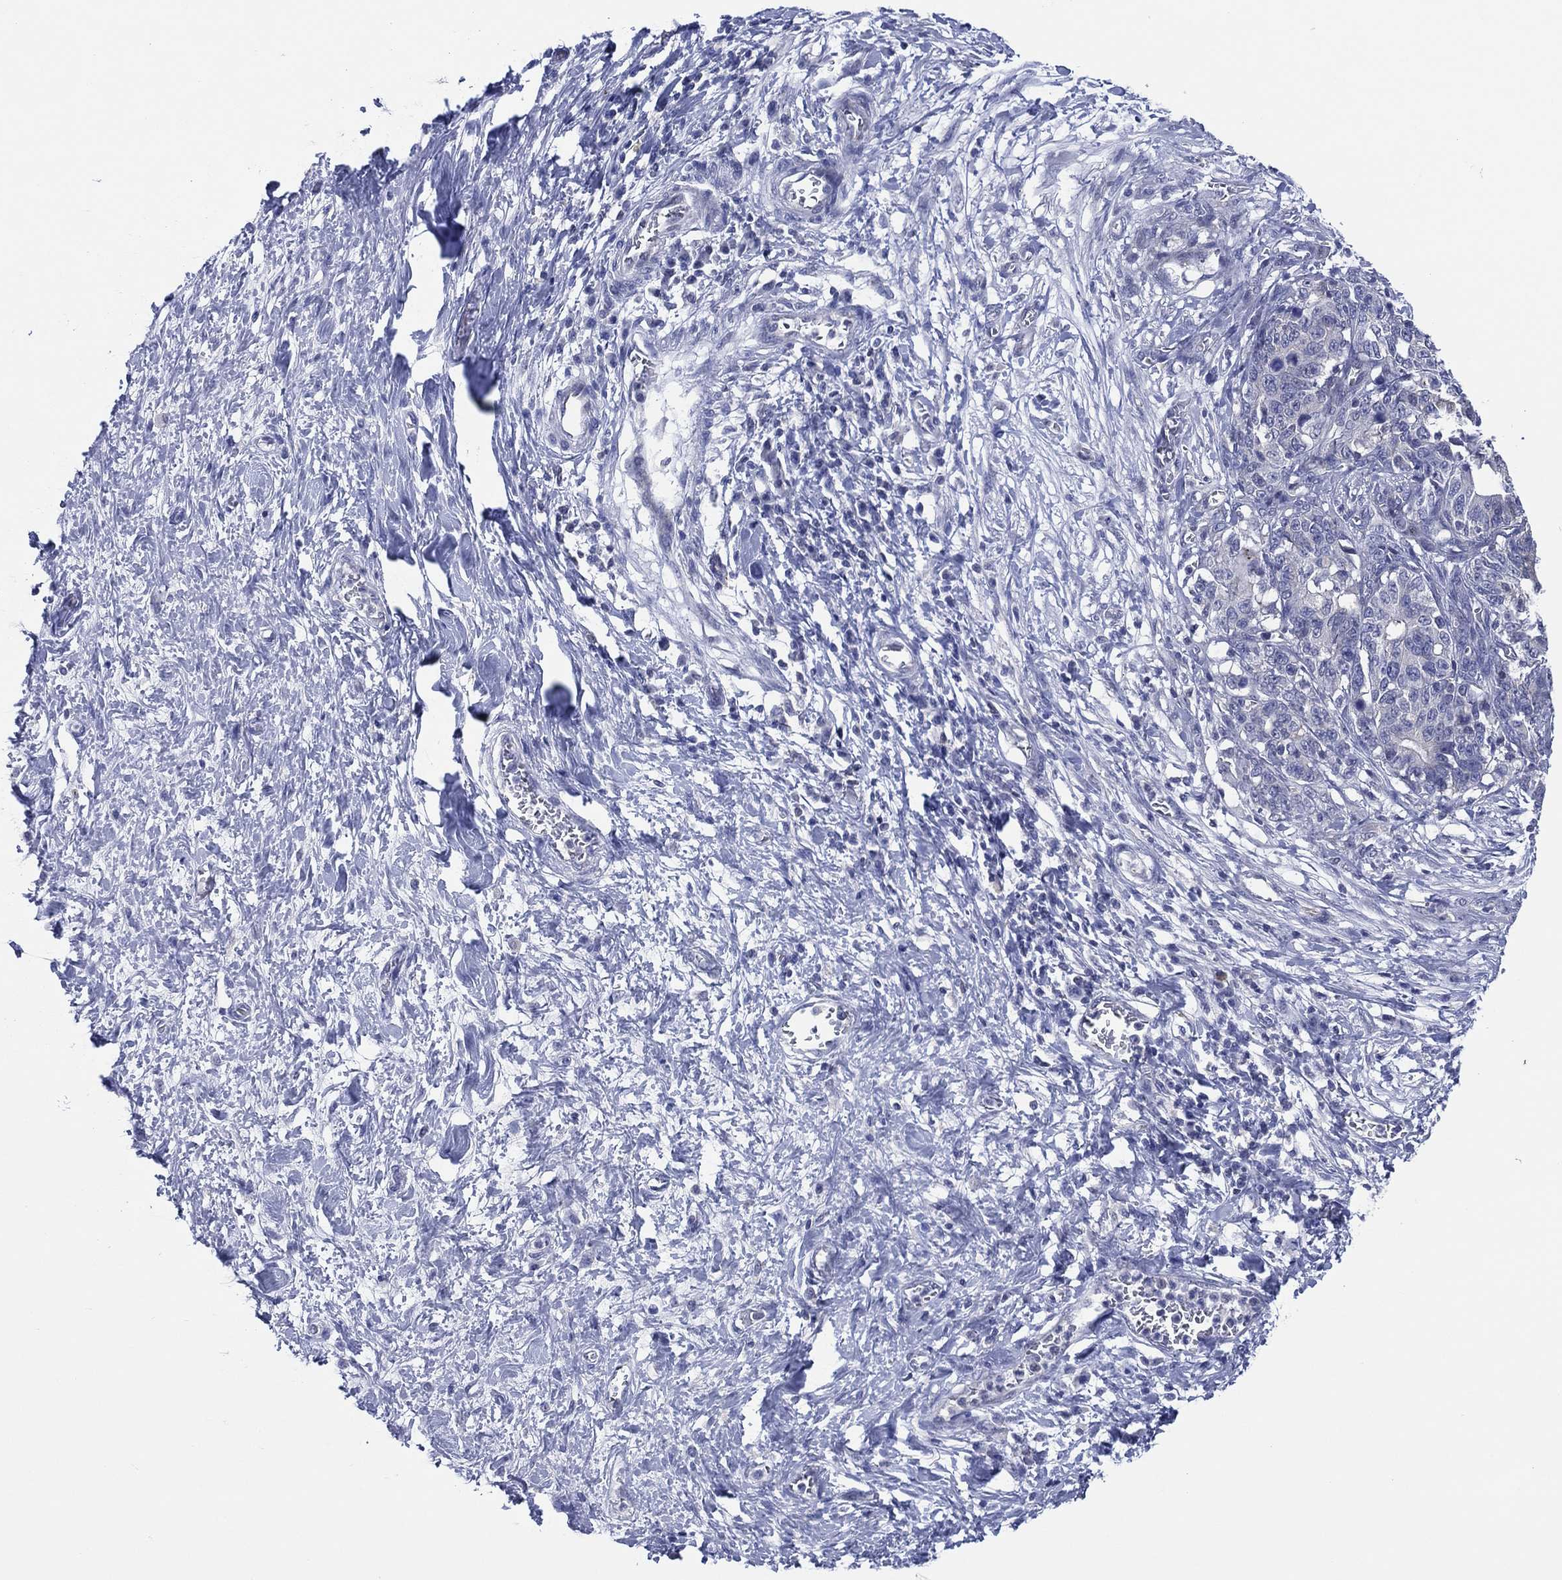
{"staining": {"intensity": "negative", "quantity": "none", "location": "none"}, "tissue": "stomach cancer", "cell_type": "Tumor cells", "image_type": "cancer", "snomed": [{"axis": "morphology", "description": "Normal tissue, NOS"}, {"axis": "morphology", "description": "Adenocarcinoma, NOS"}, {"axis": "topography", "description": "Stomach"}], "caption": "Tumor cells show no significant positivity in stomach cancer (adenocarcinoma). (DAB IHC visualized using brightfield microscopy, high magnification).", "gene": "TRIM31", "patient": {"sex": "female", "age": 64}}